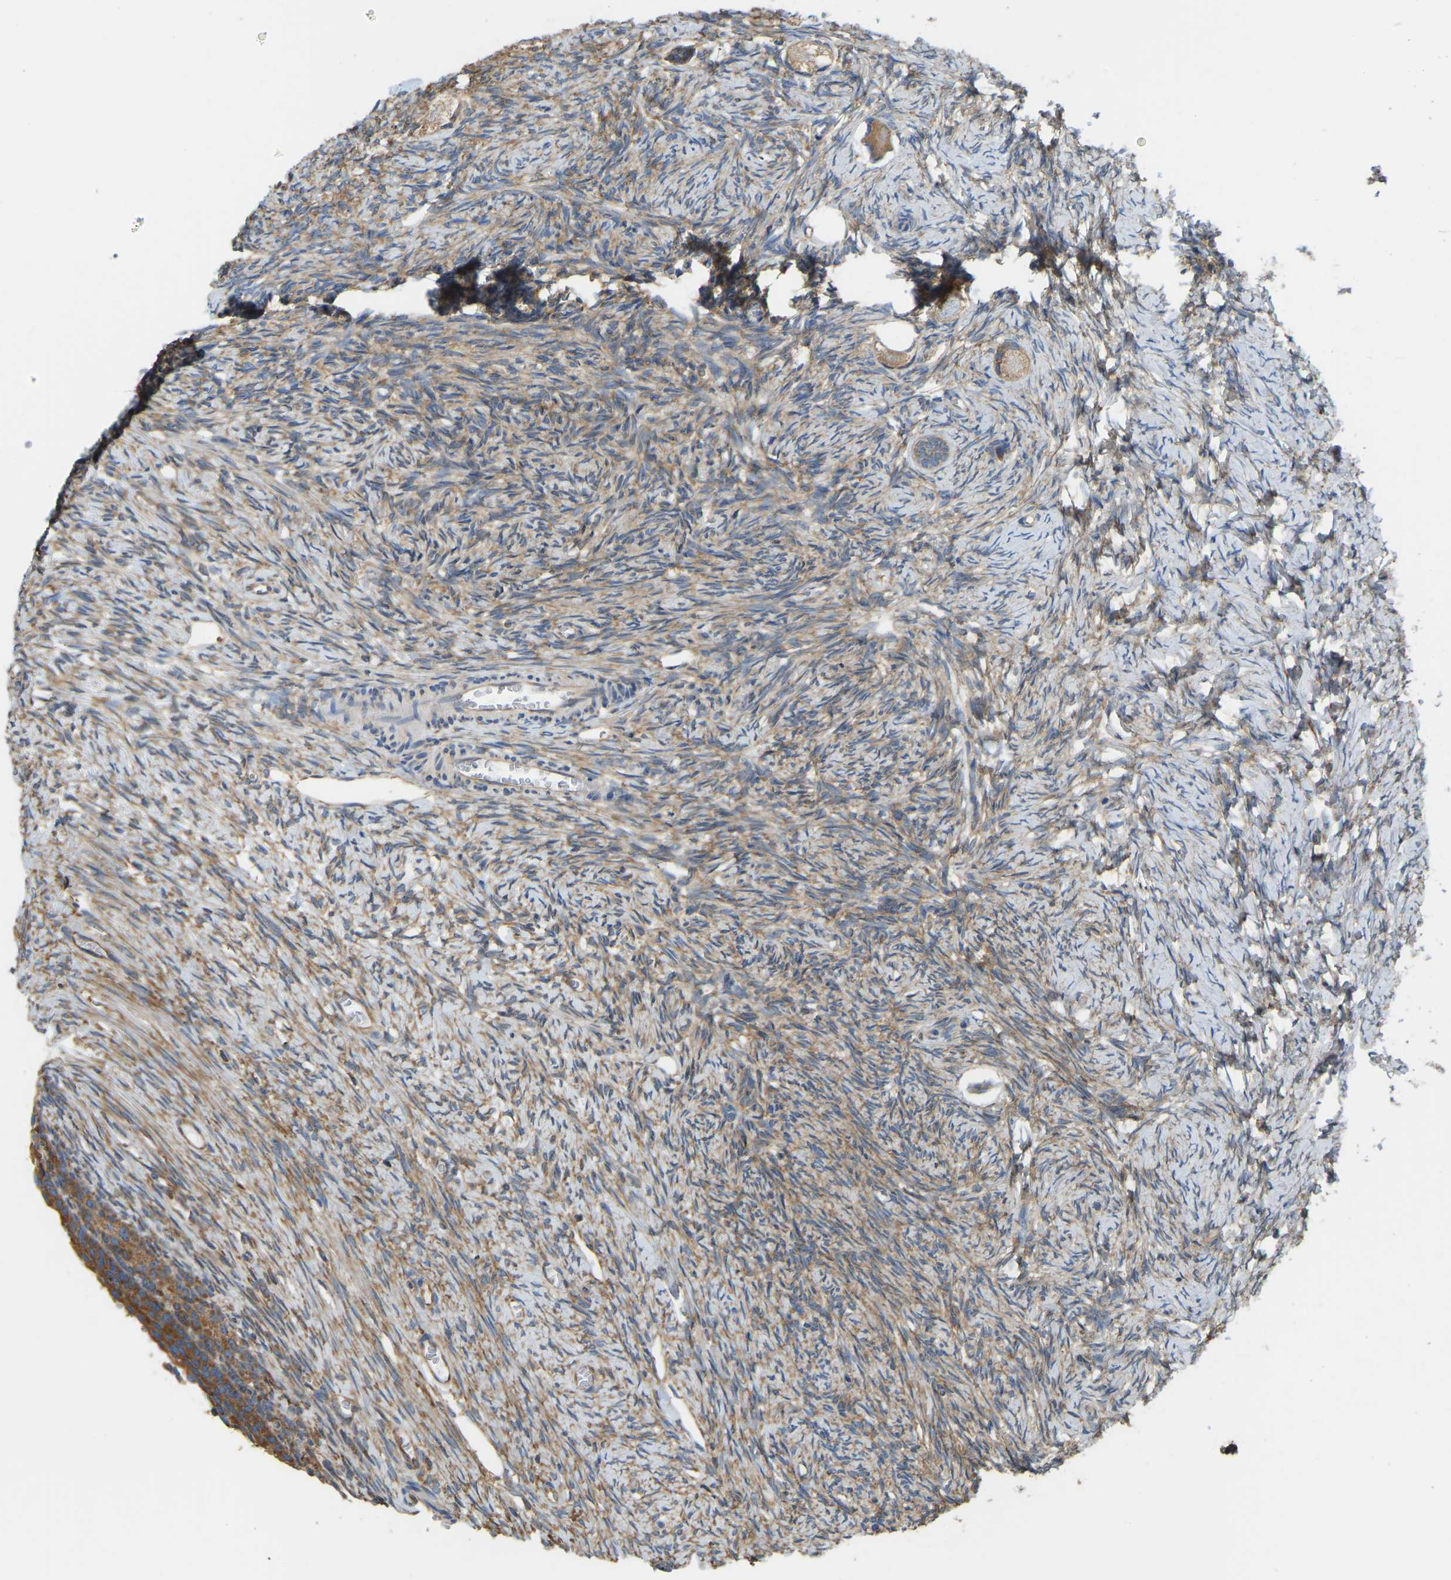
{"staining": {"intensity": "moderate", "quantity": ">75%", "location": "cytoplasmic/membranous"}, "tissue": "ovary", "cell_type": "Follicle cells", "image_type": "normal", "snomed": [{"axis": "morphology", "description": "Normal tissue, NOS"}, {"axis": "topography", "description": "Ovary"}], "caption": "The immunohistochemical stain labels moderate cytoplasmic/membranous positivity in follicle cells of normal ovary. (Brightfield microscopy of DAB IHC at high magnification).", "gene": "RPS6KB2", "patient": {"sex": "female", "age": 27}}